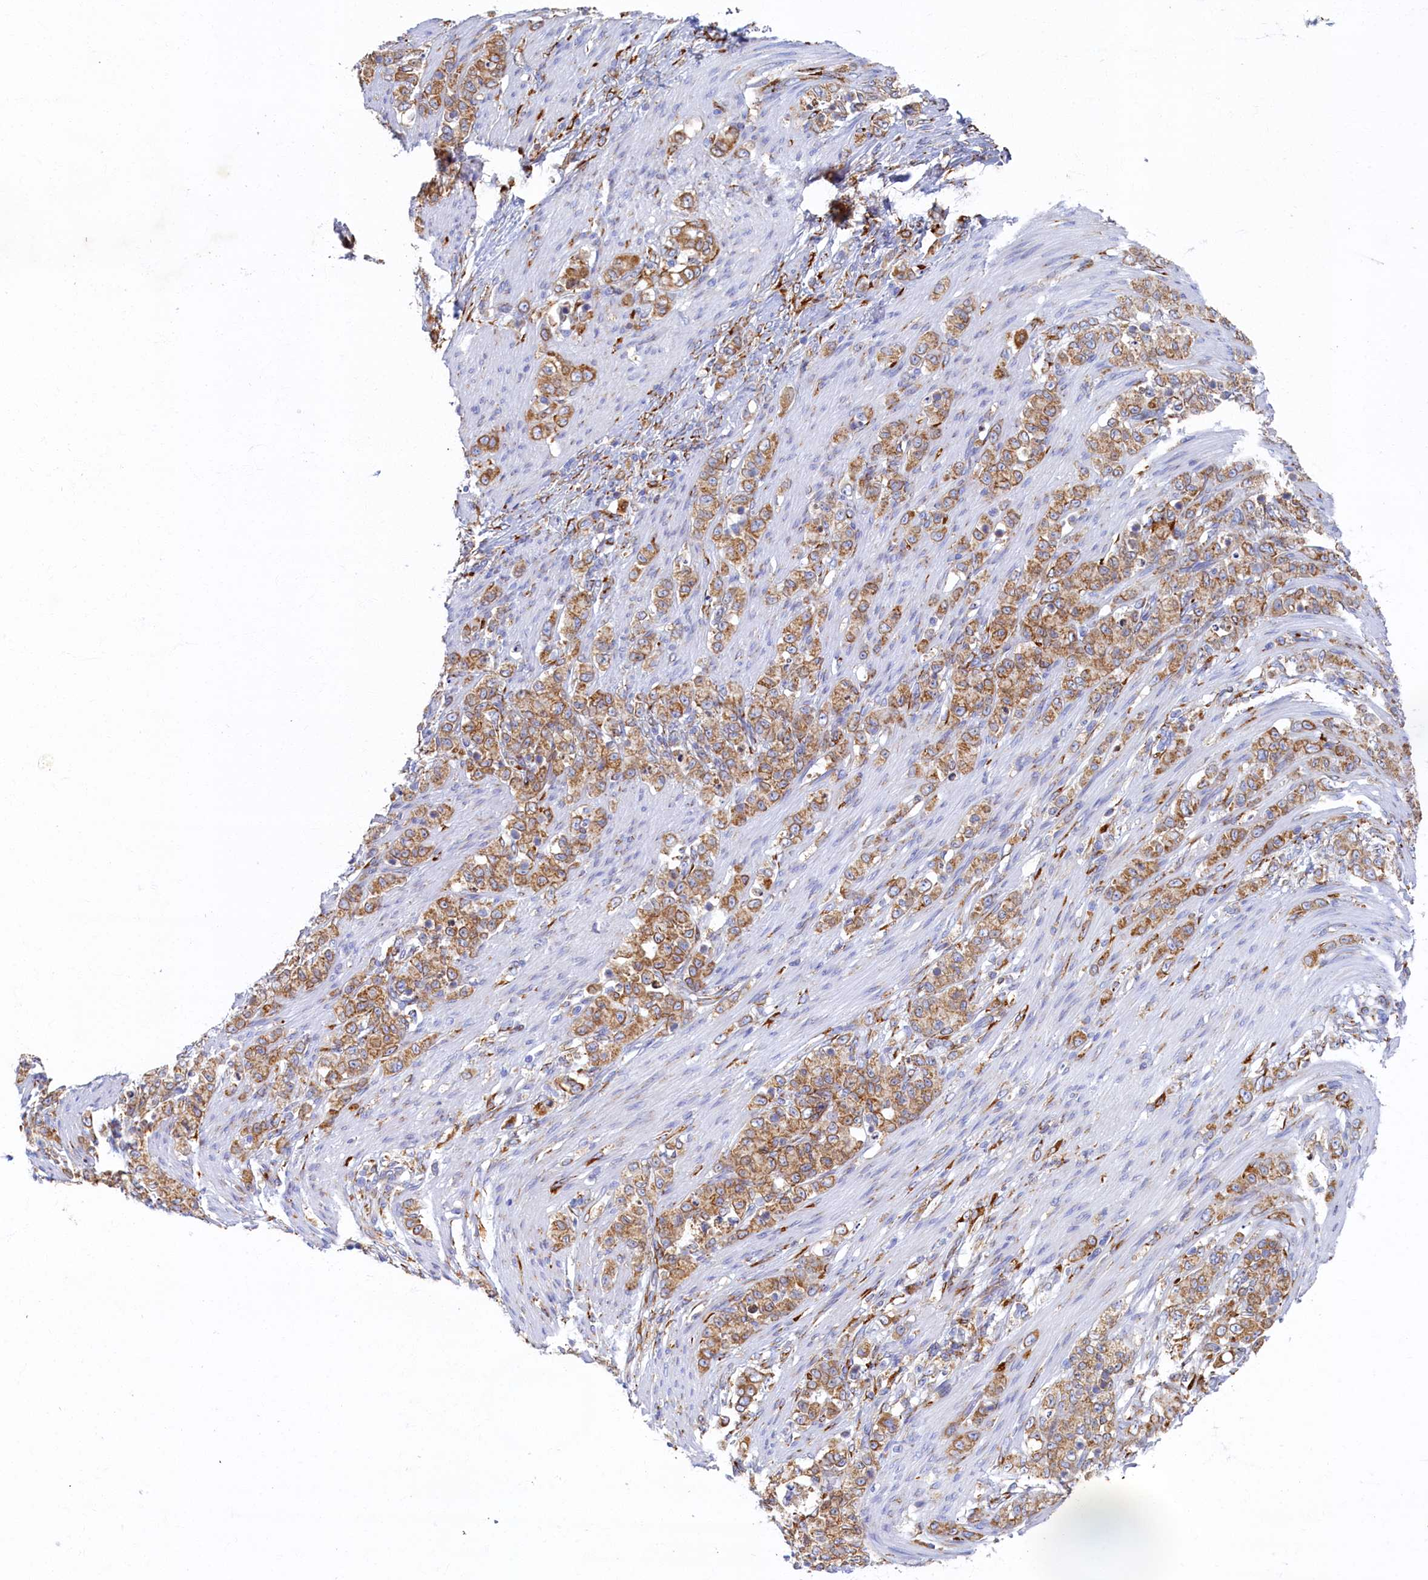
{"staining": {"intensity": "moderate", "quantity": ">75%", "location": "cytoplasmic/membranous"}, "tissue": "stomach cancer", "cell_type": "Tumor cells", "image_type": "cancer", "snomed": [{"axis": "morphology", "description": "Adenocarcinoma, NOS"}, {"axis": "topography", "description": "Stomach"}], "caption": "Stomach cancer tissue shows moderate cytoplasmic/membranous expression in about >75% of tumor cells, visualized by immunohistochemistry.", "gene": "TMEM18", "patient": {"sex": "female", "age": 79}}